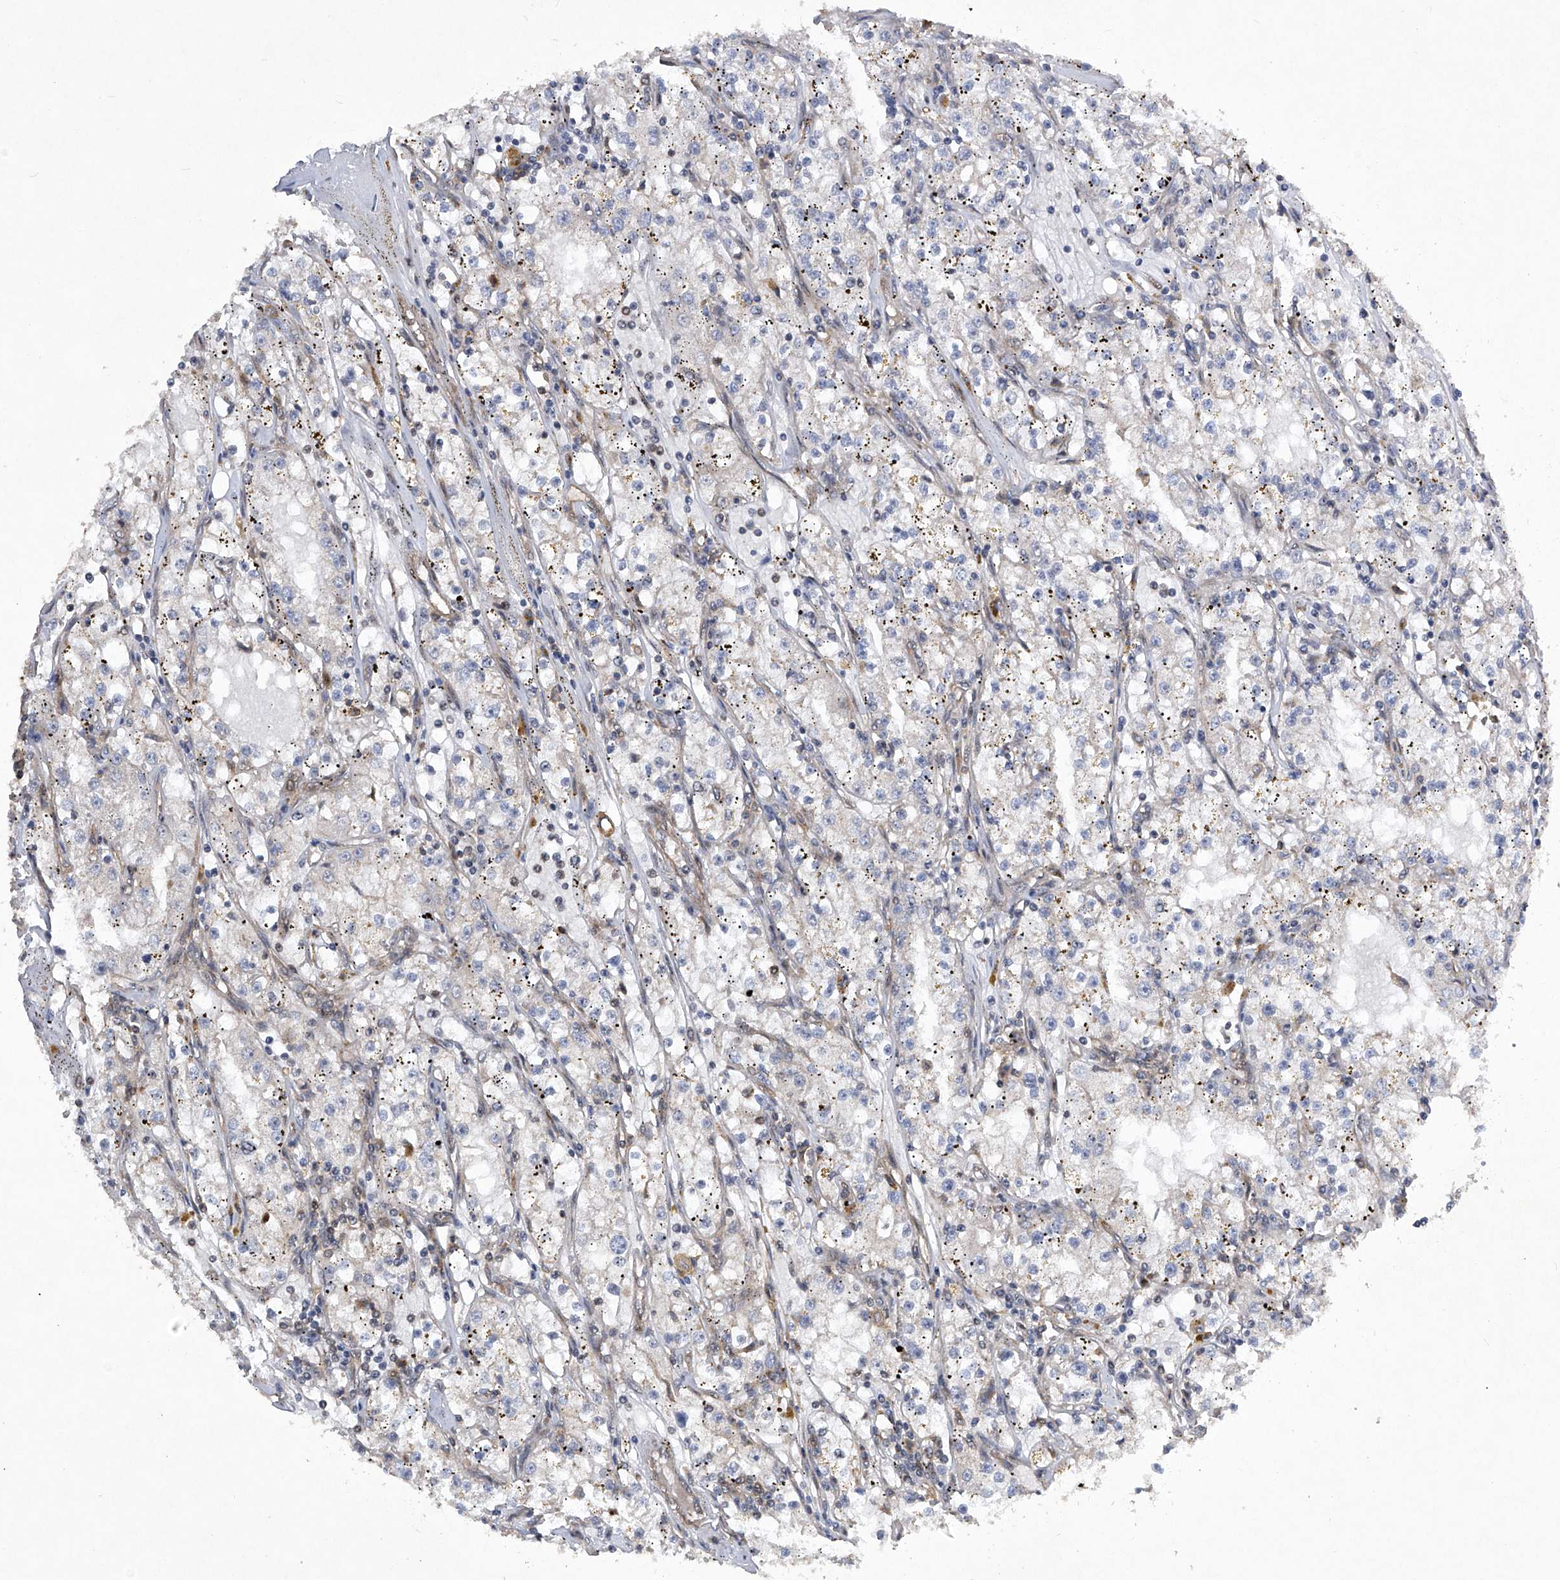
{"staining": {"intensity": "negative", "quantity": "none", "location": "none"}, "tissue": "renal cancer", "cell_type": "Tumor cells", "image_type": "cancer", "snomed": [{"axis": "morphology", "description": "Adenocarcinoma, NOS"}, {"axis": "topography", "description": "Kidney"}], "caption": "Renal cancer was stained to show a protein in brown. There is no significant expression in tumor cells.", "gene": "CISH", "patient": {"sex": "male", "age": 56}}